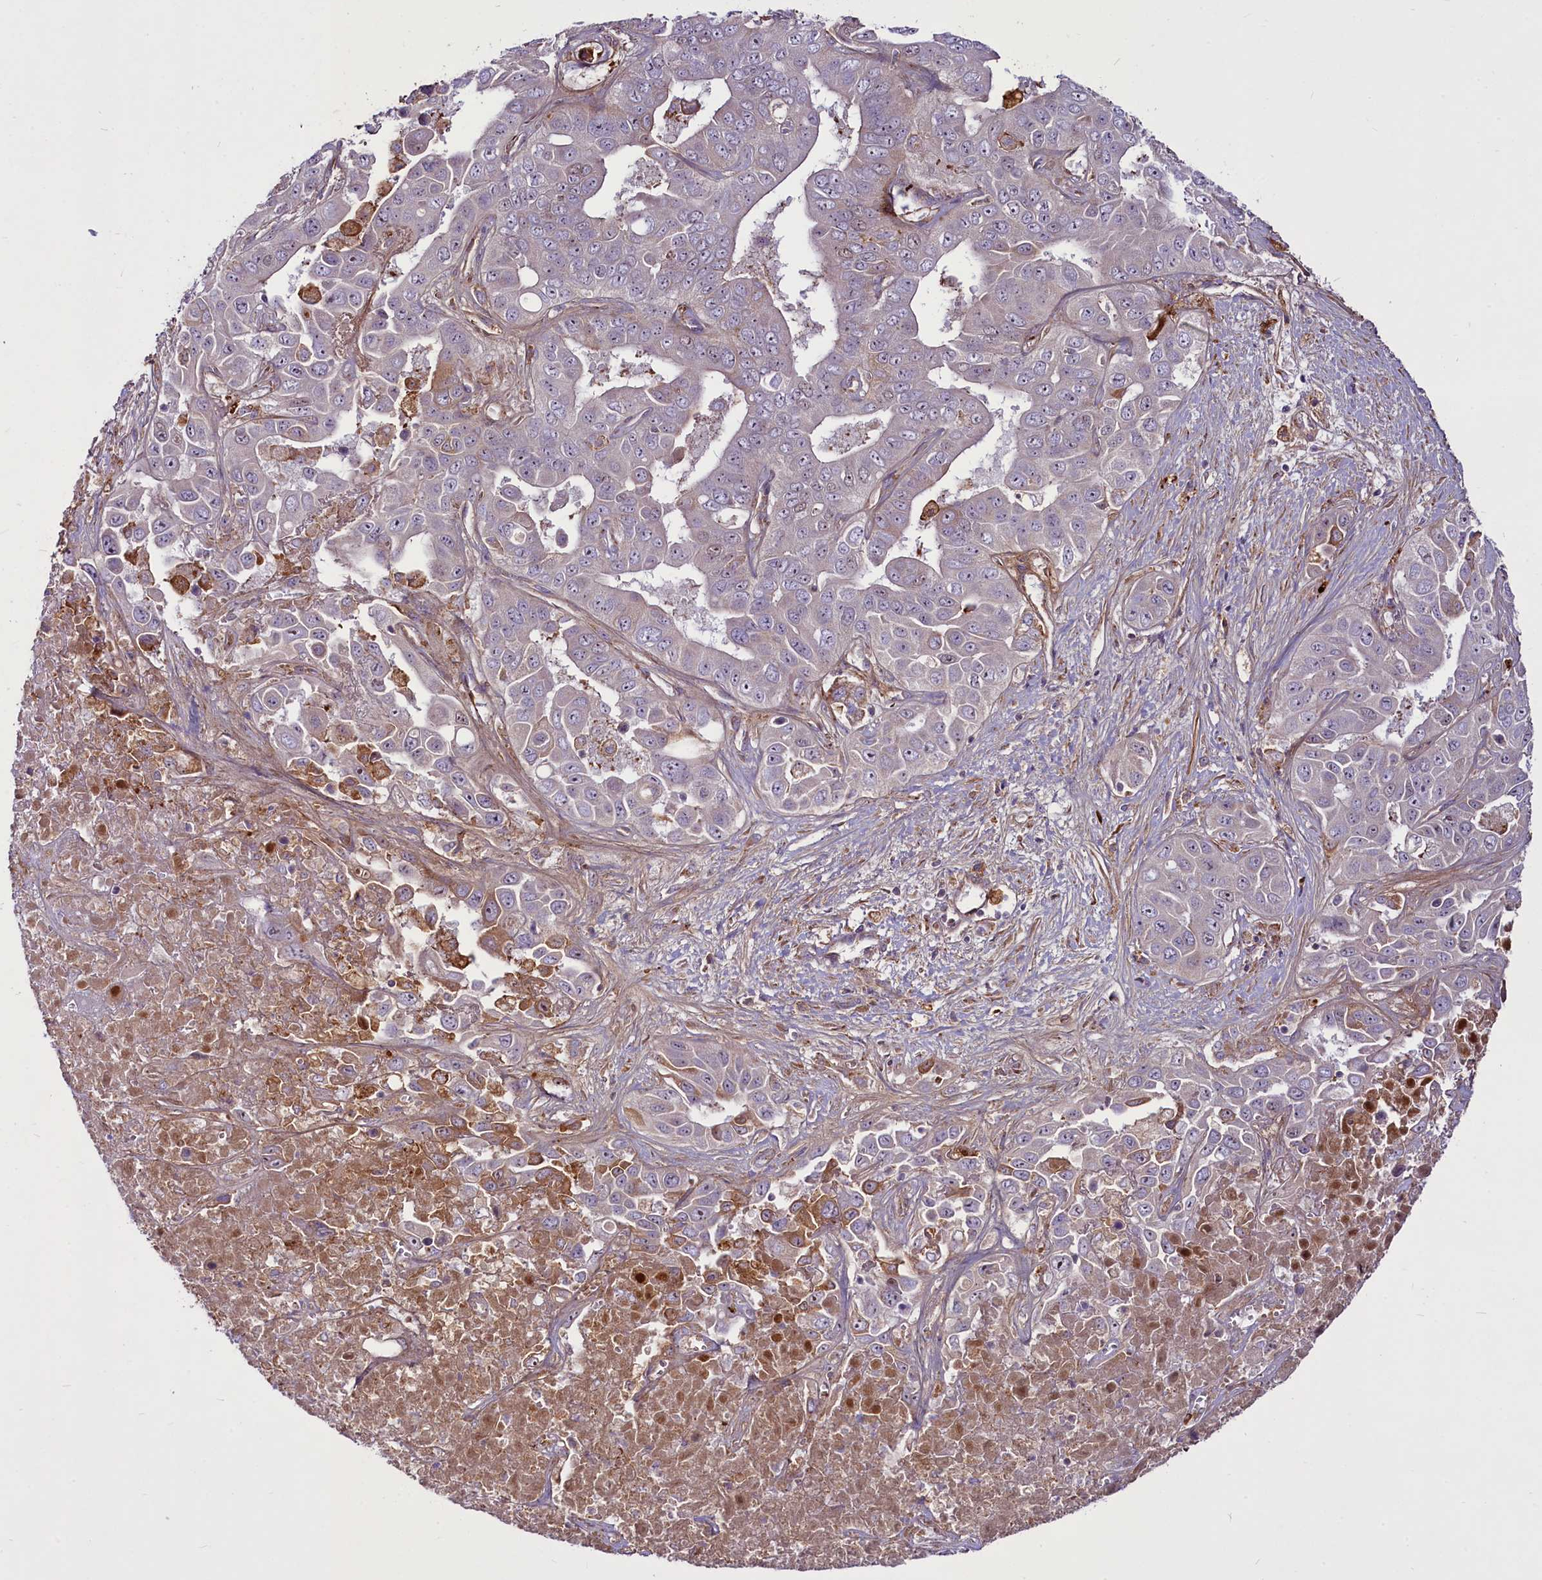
{"staining": {"intensity": "weak", "quantity": "<25%", "location": "cytoplasmic/membranous"}, "tissue": "liver cancer", "cell_type": "Tumor cells", "image_type": "cancer", "snomed": [{"axis": "morphology", "description": "Cholangiocarcinoma"}, {"axis": "topography", "description": "Liver"}], "caption": "The immunohistochemistry histopathology image has no significant expression in tumor cells of liver cancer tissue.", "gene": "RSBN1", "patient": {"sex": "female", "age": 52}}